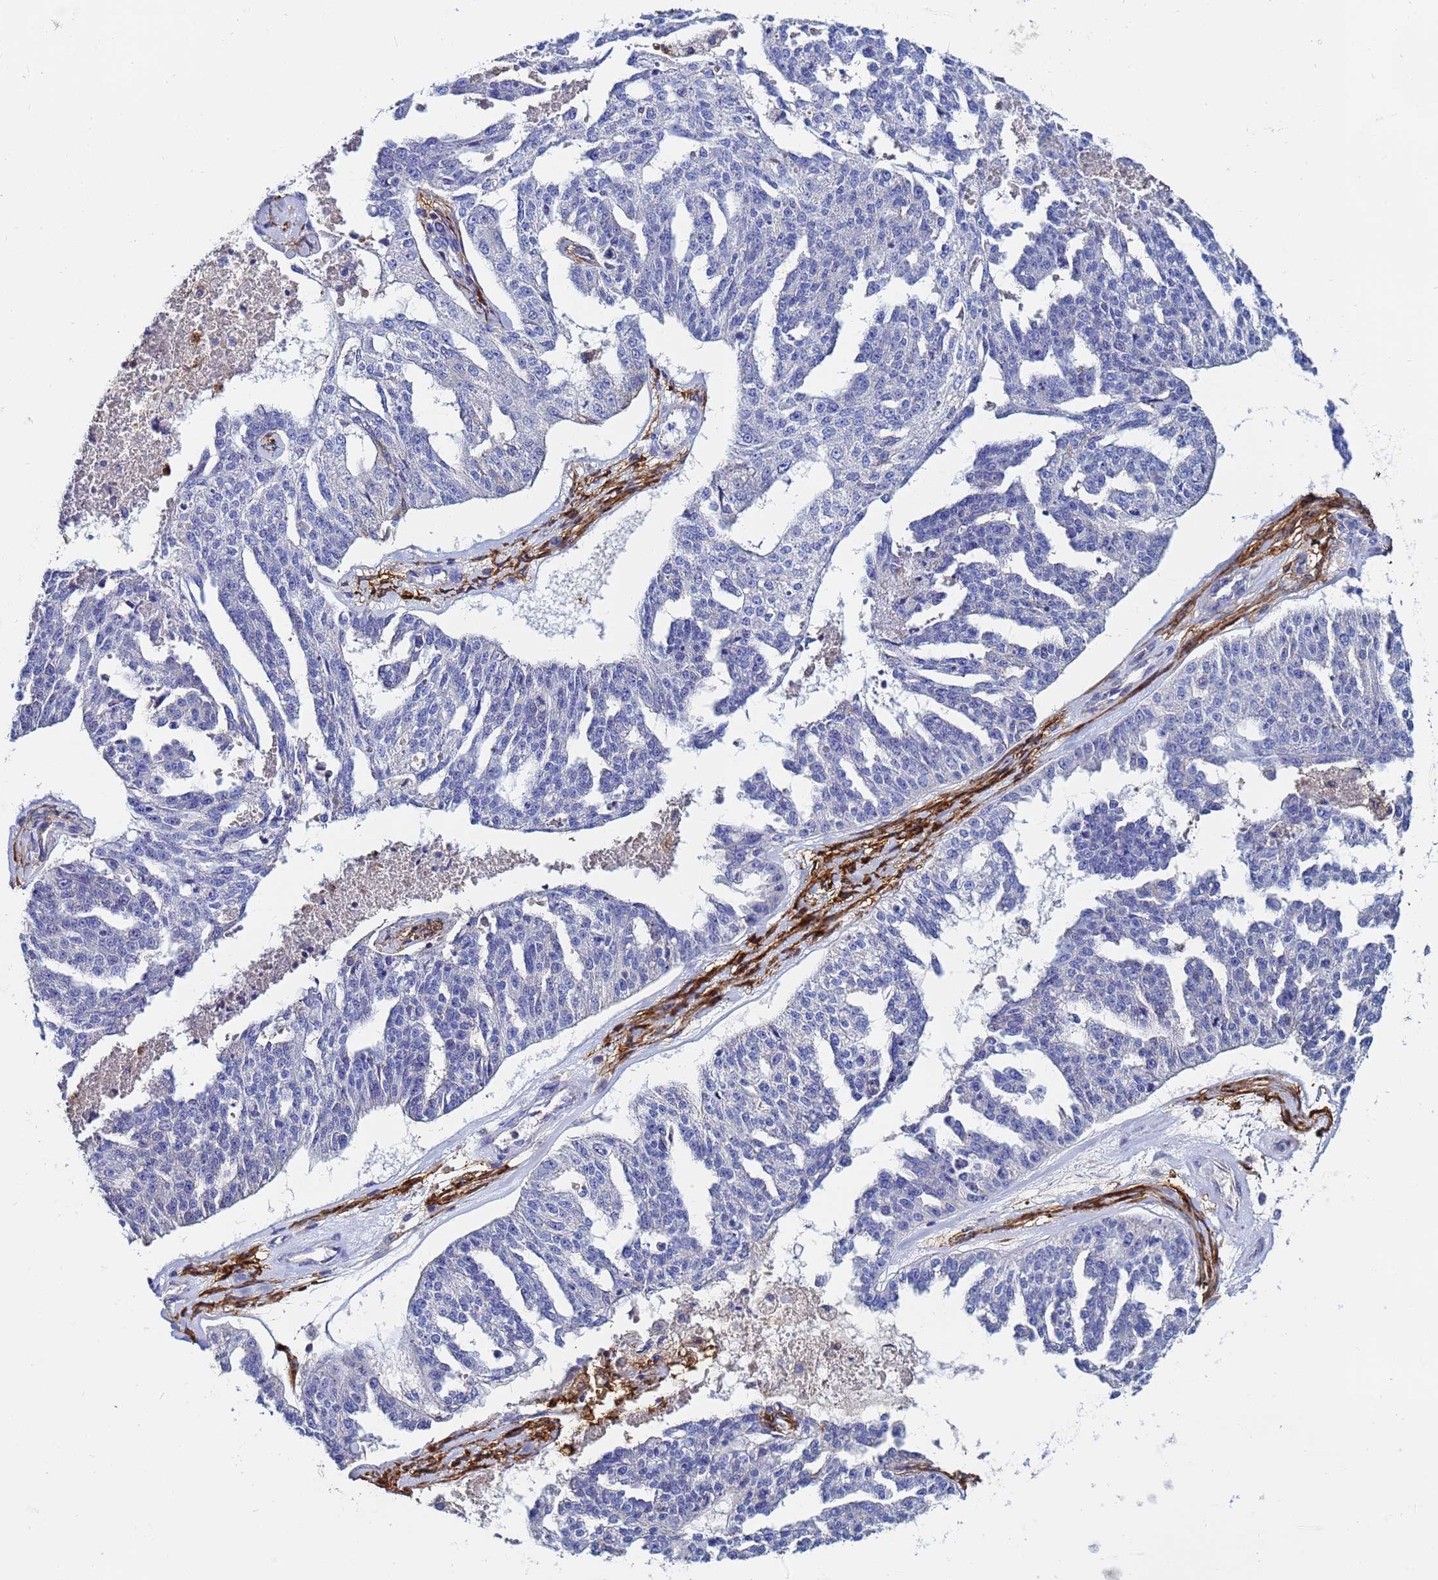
{"staining": {"intensity": "negative", "quantity": "none", "location": "none"}, "tissue": "ovarian cancer", "cell_type": "Tumor cells", "image_type": "cancer", "snomed": [{"axis": "morphology", "description": "Cystadenocarcinoma, serous, NOS"}, {"axis": "topography", "description": "Ovary"}], "caption": "High power microscopy image of an IHC photomicrograph of serous cystadenocarcinoma (ovarian), revealing no significant positivity in tumor cells.", "gene": "BASP1", "patient": {"sex": "female", "age": 58}}